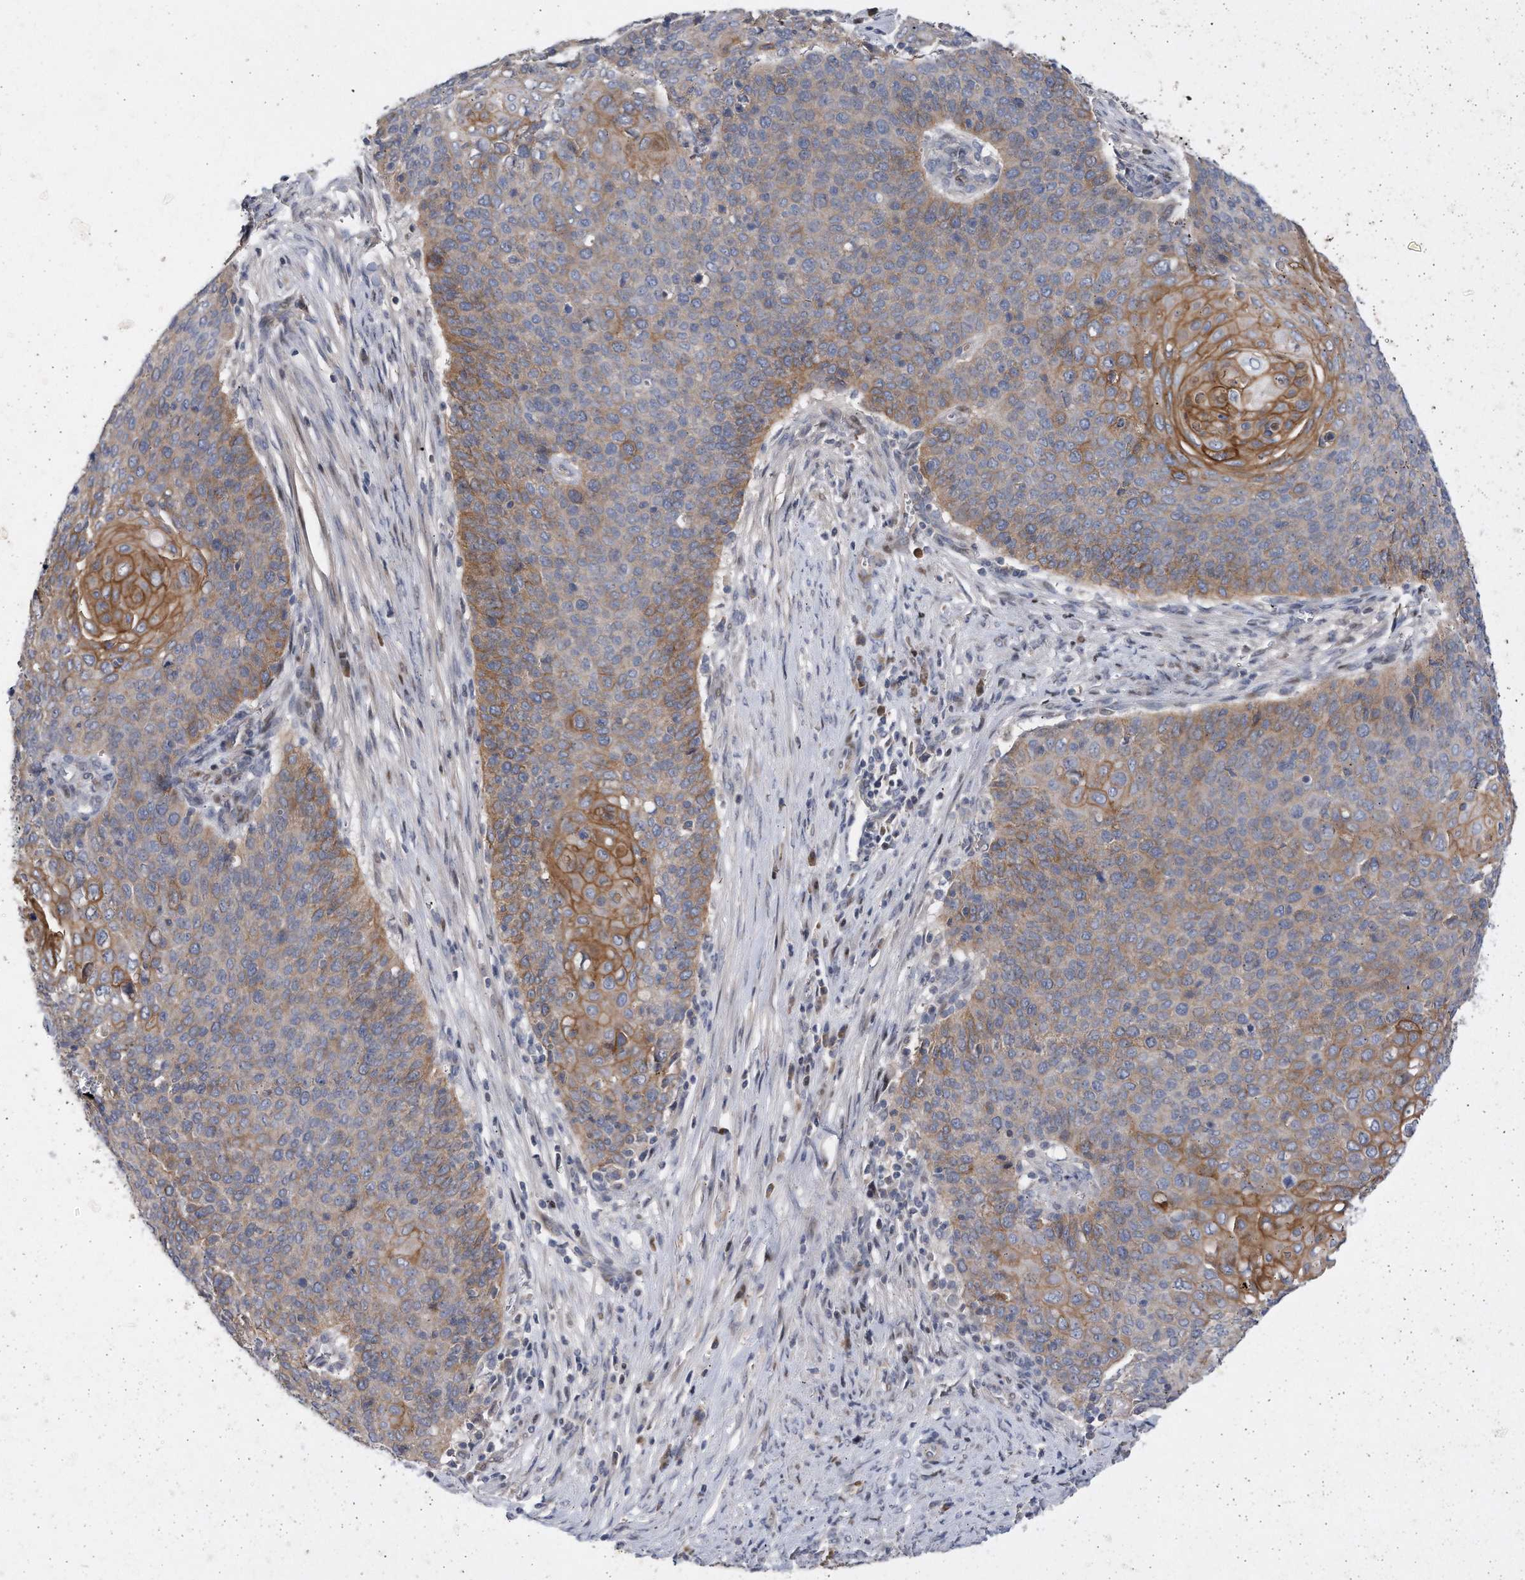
{"staining": {"intensity": "strong", "quantity": "<25%", "location": "cytoplasmic/membranous"}, "tissue": "cervical cancer", "cell_type": "Tumor cells", "image_type": "cancer", "snomed": [{"axis": "morphology", "description": "Squamous cell carcinoma, NOS"}, {"axis": "topography", "description": "Cervix"}], "caption": "Tumor cells exhibit medium levels of strong cytoplasmic/membranous expression in about <25% of cells in human cervical cancer (squamous cell carcinoma). The staining was performed using DAB (3,3'-diaminobenzidine) to visualize the protein expression in brown, while the nuclei were stained in blue with hematoxylin (Magnification: 20x).", "gene": "CDH12", "patient": {"sex": "female", "age": 39}}